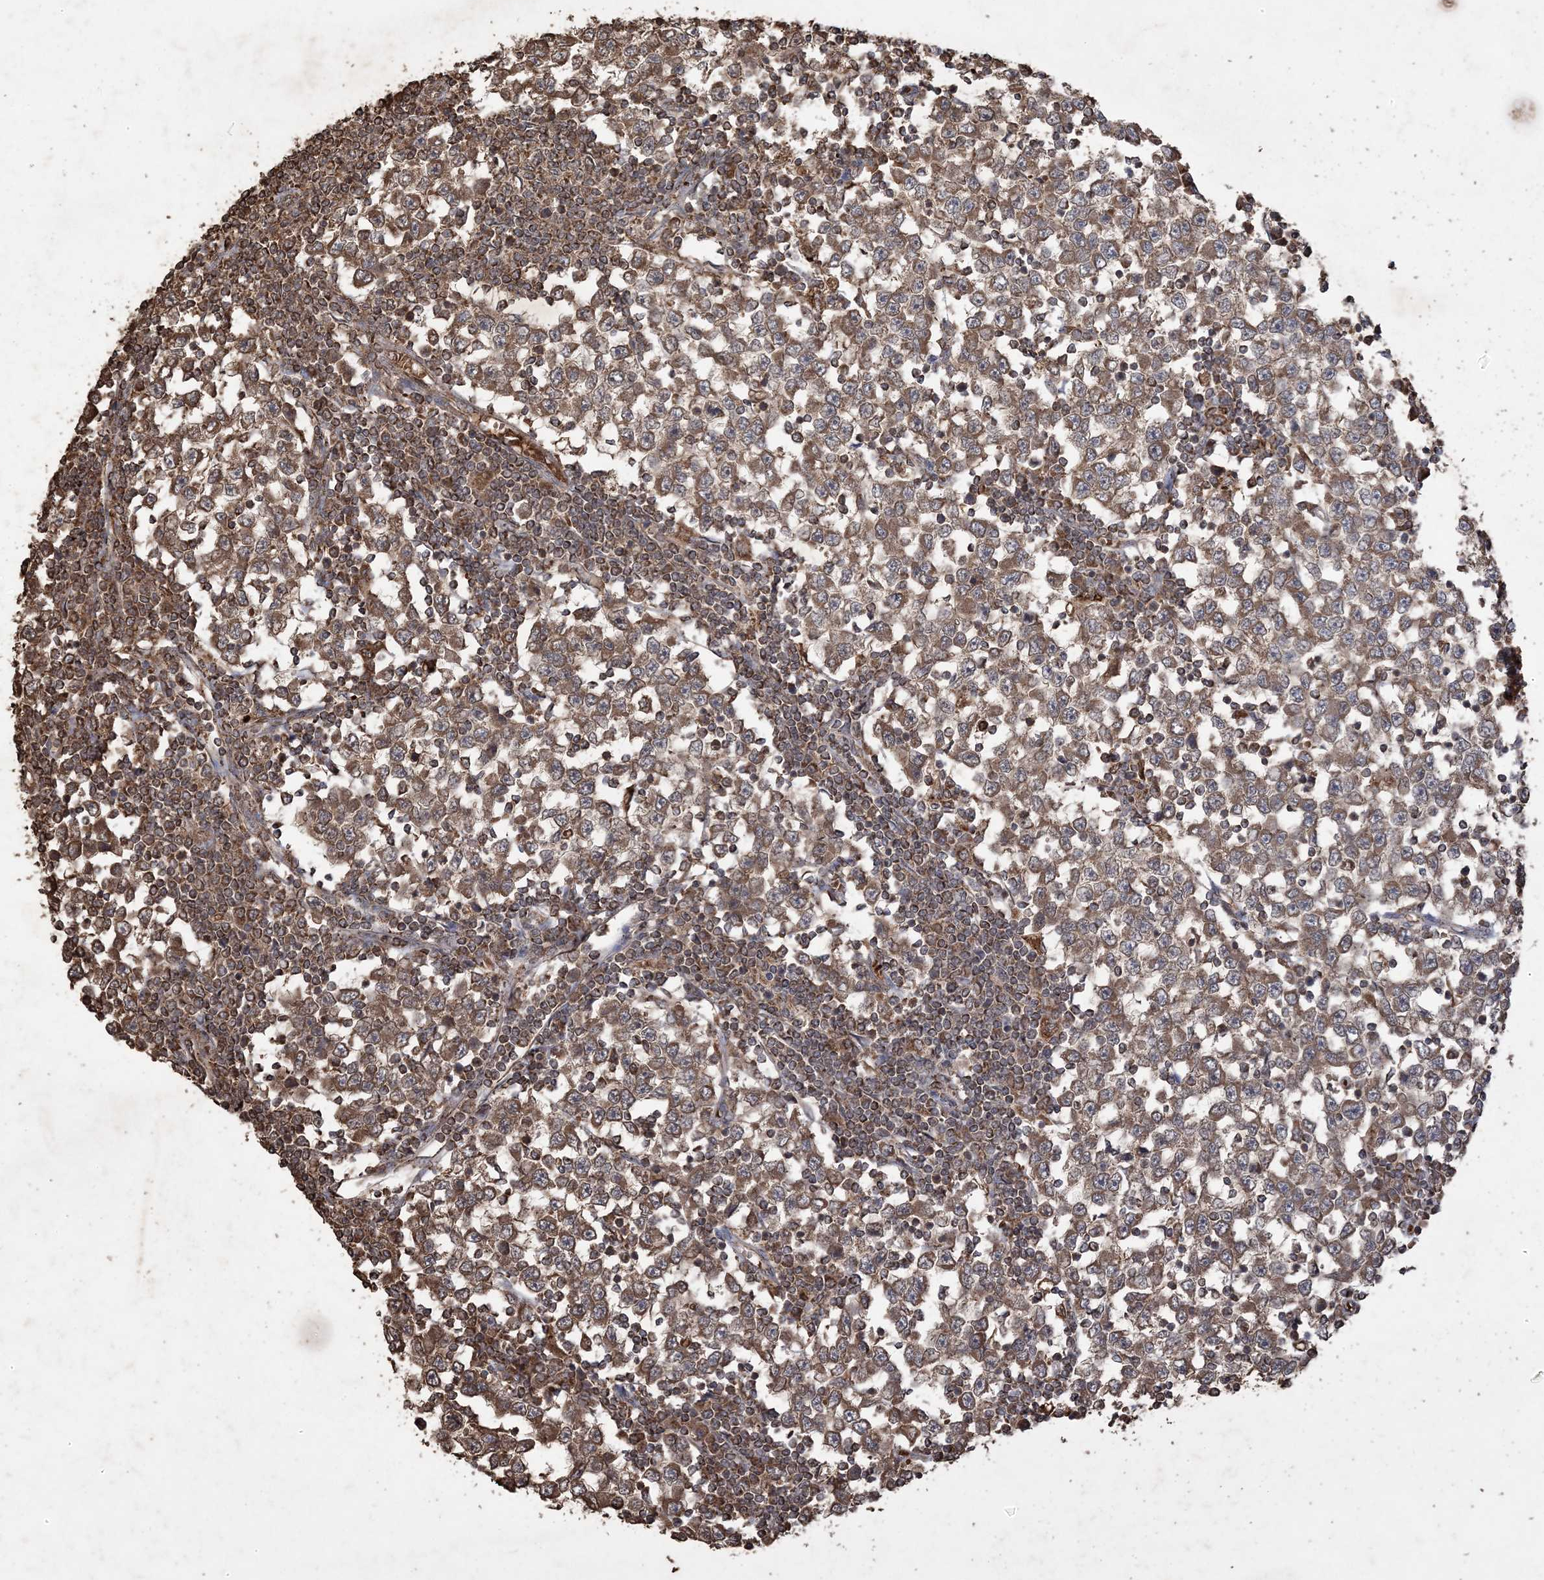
{"staining": {"intensity": "moderate", "quantity": ">75%", "location": "cytoplasmic/membranous"}, "tissue": "testis cancer", "cell_type": "Tumor cells", "image_type": "cancer", "snomed": [{"axis": "morphology", "description": "Seminoma, NOS"}, {"axis": "topography", "description": "Testis"}], "caption": "IHC (DAB (3,3'-diaminobenzidine)) staining of testis cancer demonstrates moderate cytoplasmic/membranous protein positivity in about >75% of tumor cells.", "gene": "HPS4", "patient": {"sex": "male", "age": 65}}